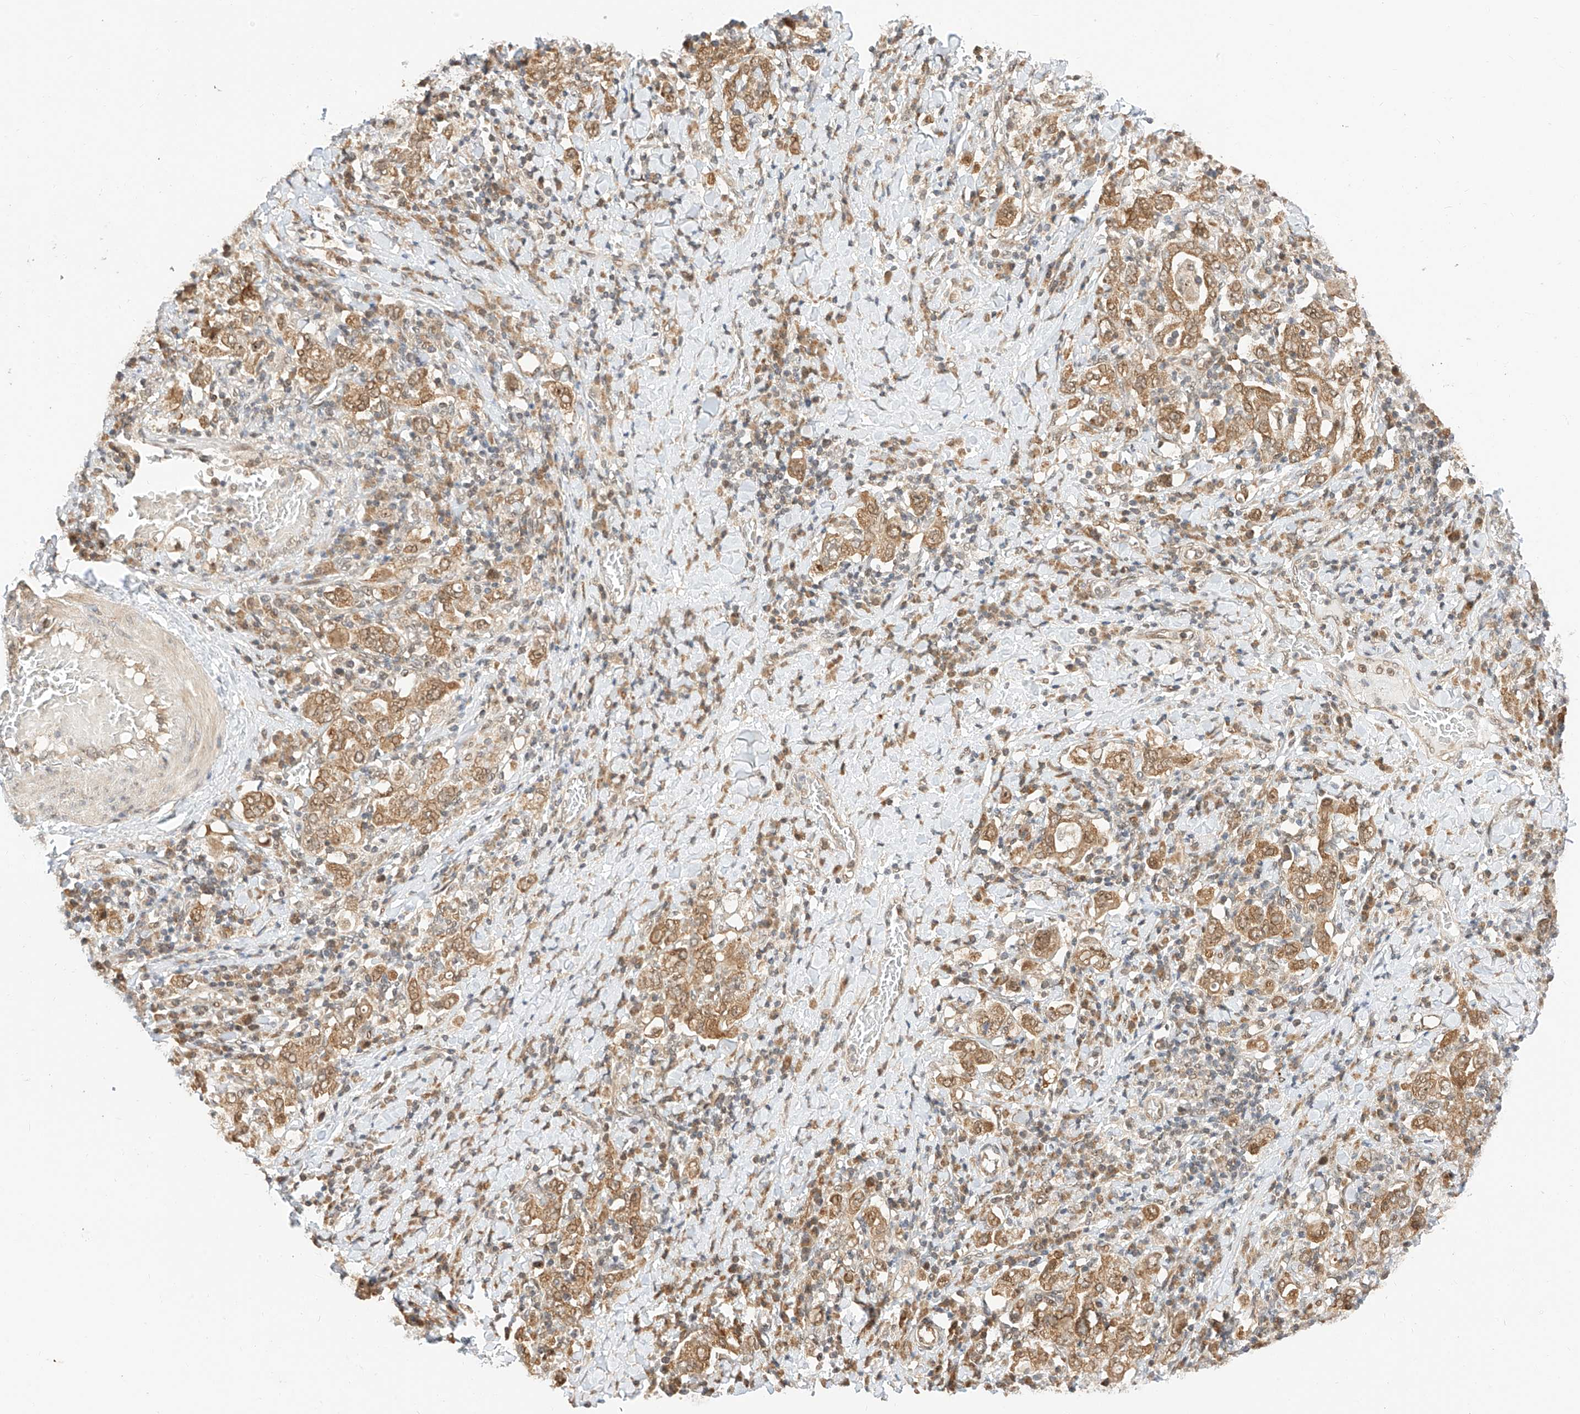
{"staining": {"intensity": "moderate", "quantity": ">75%", "location": "cytoplasmic/membranous,nuclear"}, "tissue": "stomach cancer", "cell_type": "Tumor cells", "image_type": "cancer", "snomed": [{"axis": "morphology", "description": "Adenocarcinoma, NOS"}, {"axis": "topography", "description": "Stomach, upper"}], "caption": "About >75% of tumor cells in stomach adenocarcinoma display moderate cytoplasmic/membranous and nuclear protein staining as visualized by brown immunohistochemical staining.", "gene": "EIF4H", "patient": {"sex": "male", "age": 62}}